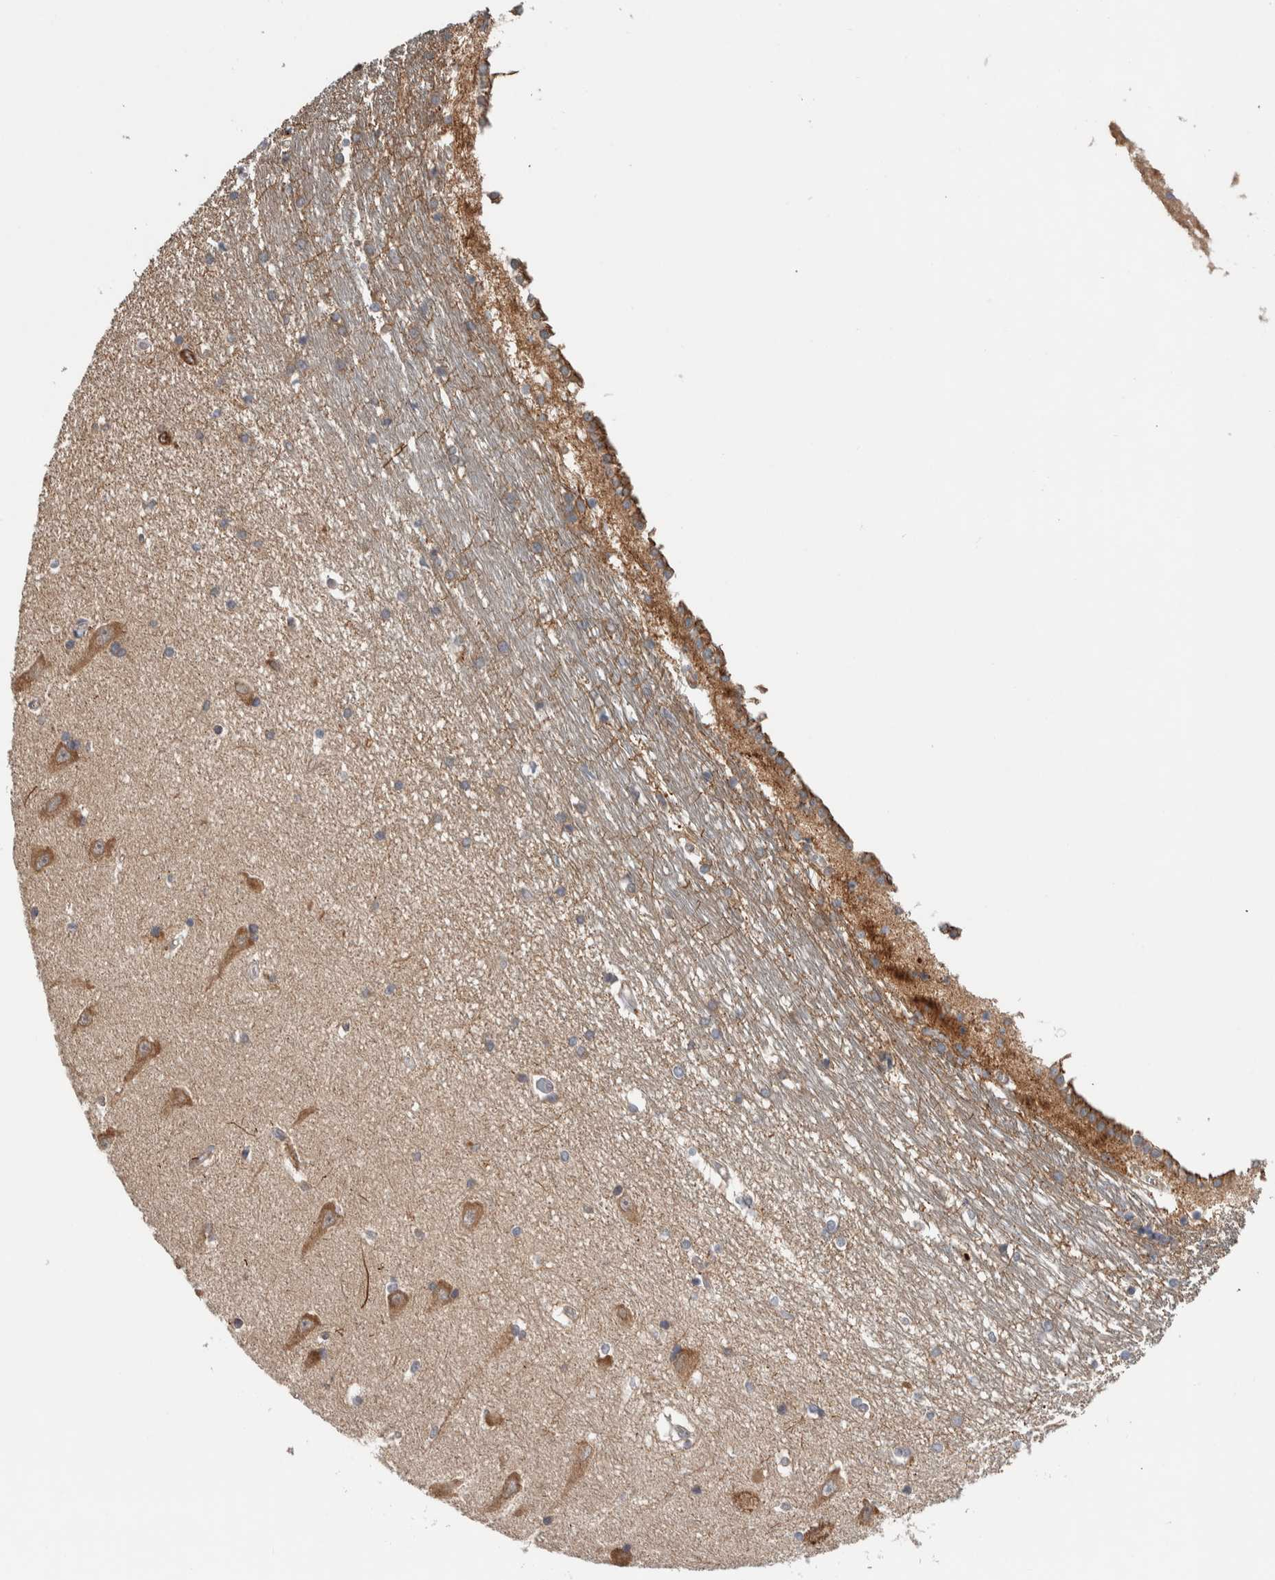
{"staining": {"intensity": "weak", "quantity": "<25%", "location": "cytoplasmic/membranous"}, "tissue": "hippocampus", "cell_type": "Glial cells", "image_type": "normal", "snomed": [{"axis": "morphology", "description": "Normal tissue, NOS"}, {"axis": "topography", "description": "Hippocampus"}], "caption": "Glial cells are negative for protein expression in benign human hippocampus. The staining was performed using DAB (3,3'-diaminobenzidine) to visualize the protein expression in brown, while the nuclei were stained in blue with hematoxylin (Magnification: 20x).", "gene": "TBC1D31", "patient": {"sex": "male", "age": 45}}